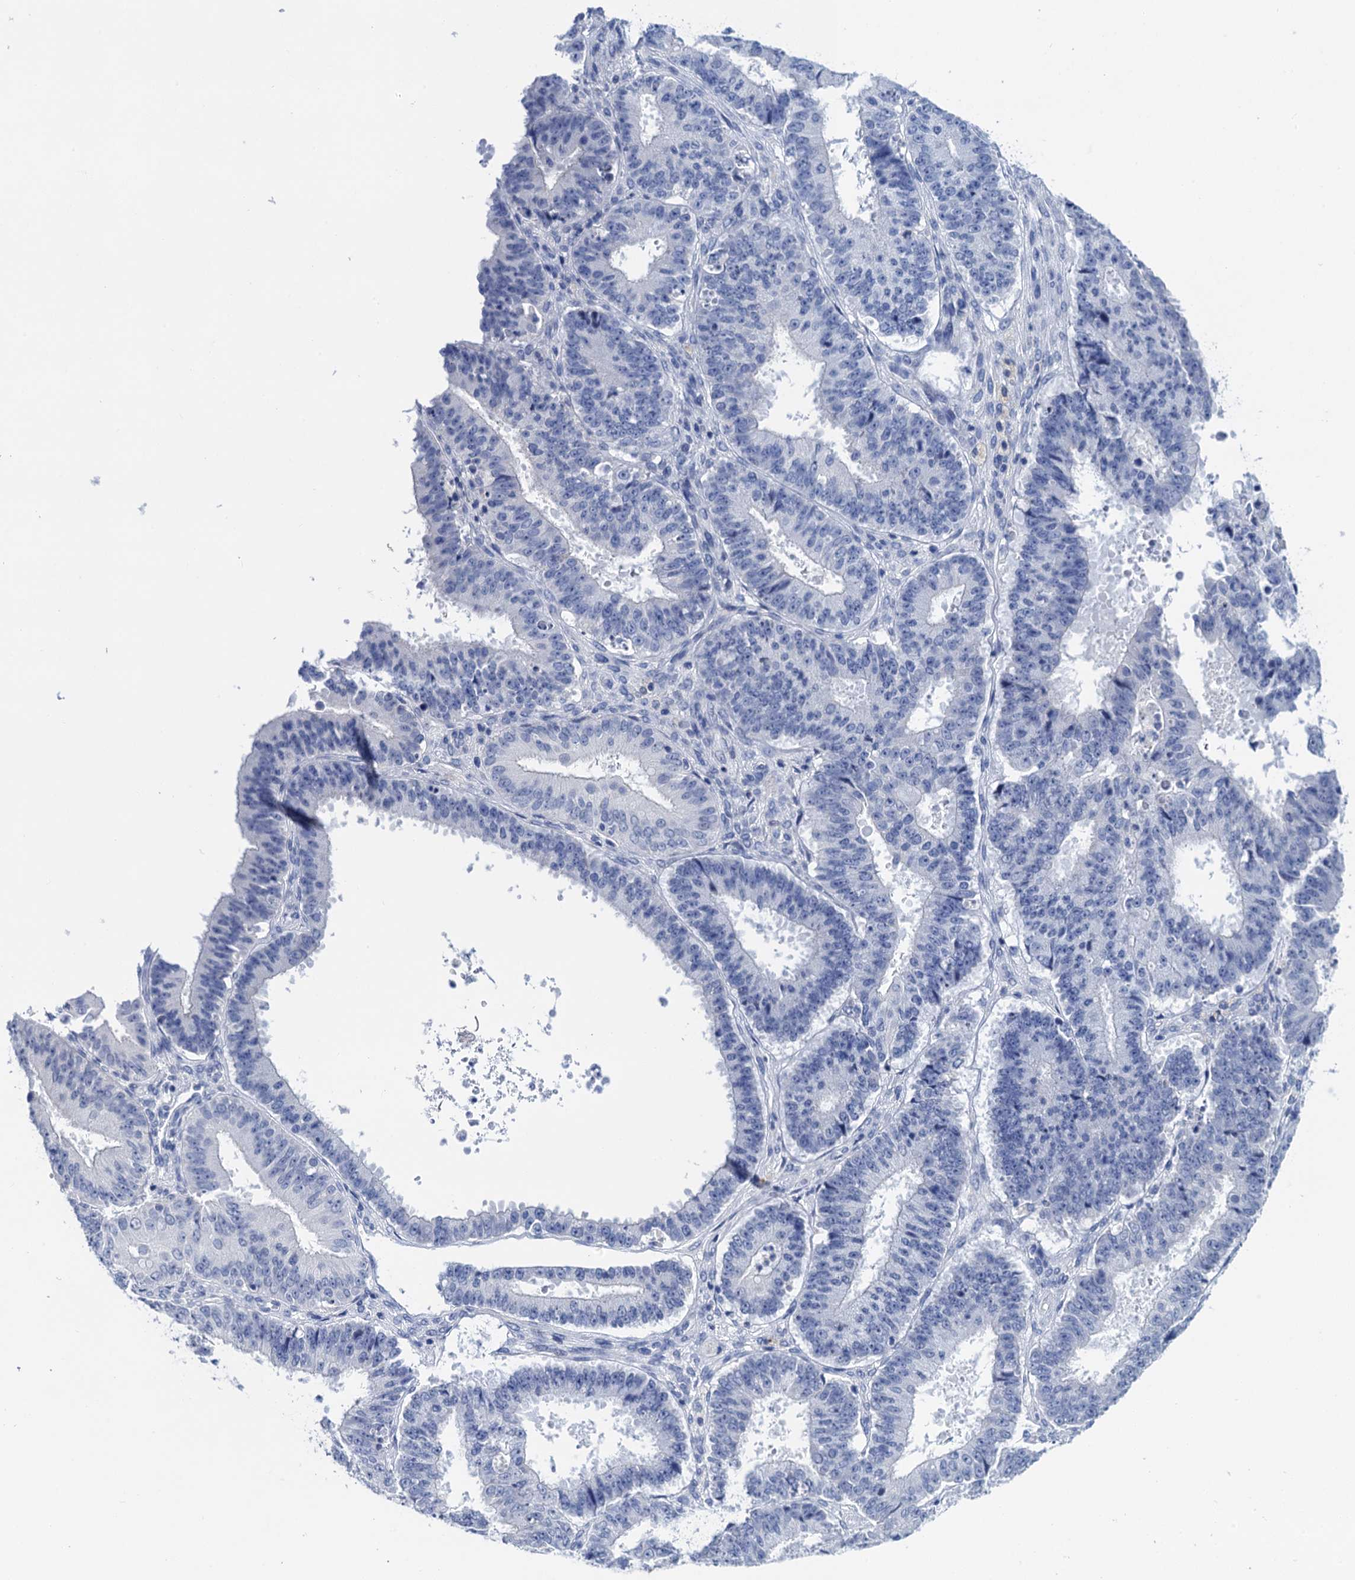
{"staining": {"intensity": "negative", "quantity": "none", "location": "none"}, "tissue": "ovarian cancer", "cell_type": "Tumor cells", "image_type": "cancer", "snomed": [{"axis": "morphology", "description": "Carcinoma, endometroid"}, {"axis": "topography", "description": "Appendix"}, {"axis": "topography", "description": "Ovary"}], "caption": "Immunohistochemistry micrograph of human endometroid carcinoma (ovarian) stained for a protein (brown), which displays no staining in tumor cells.", "gene": "LYPD3", "patient": {"sex": "female", "age": 42}}